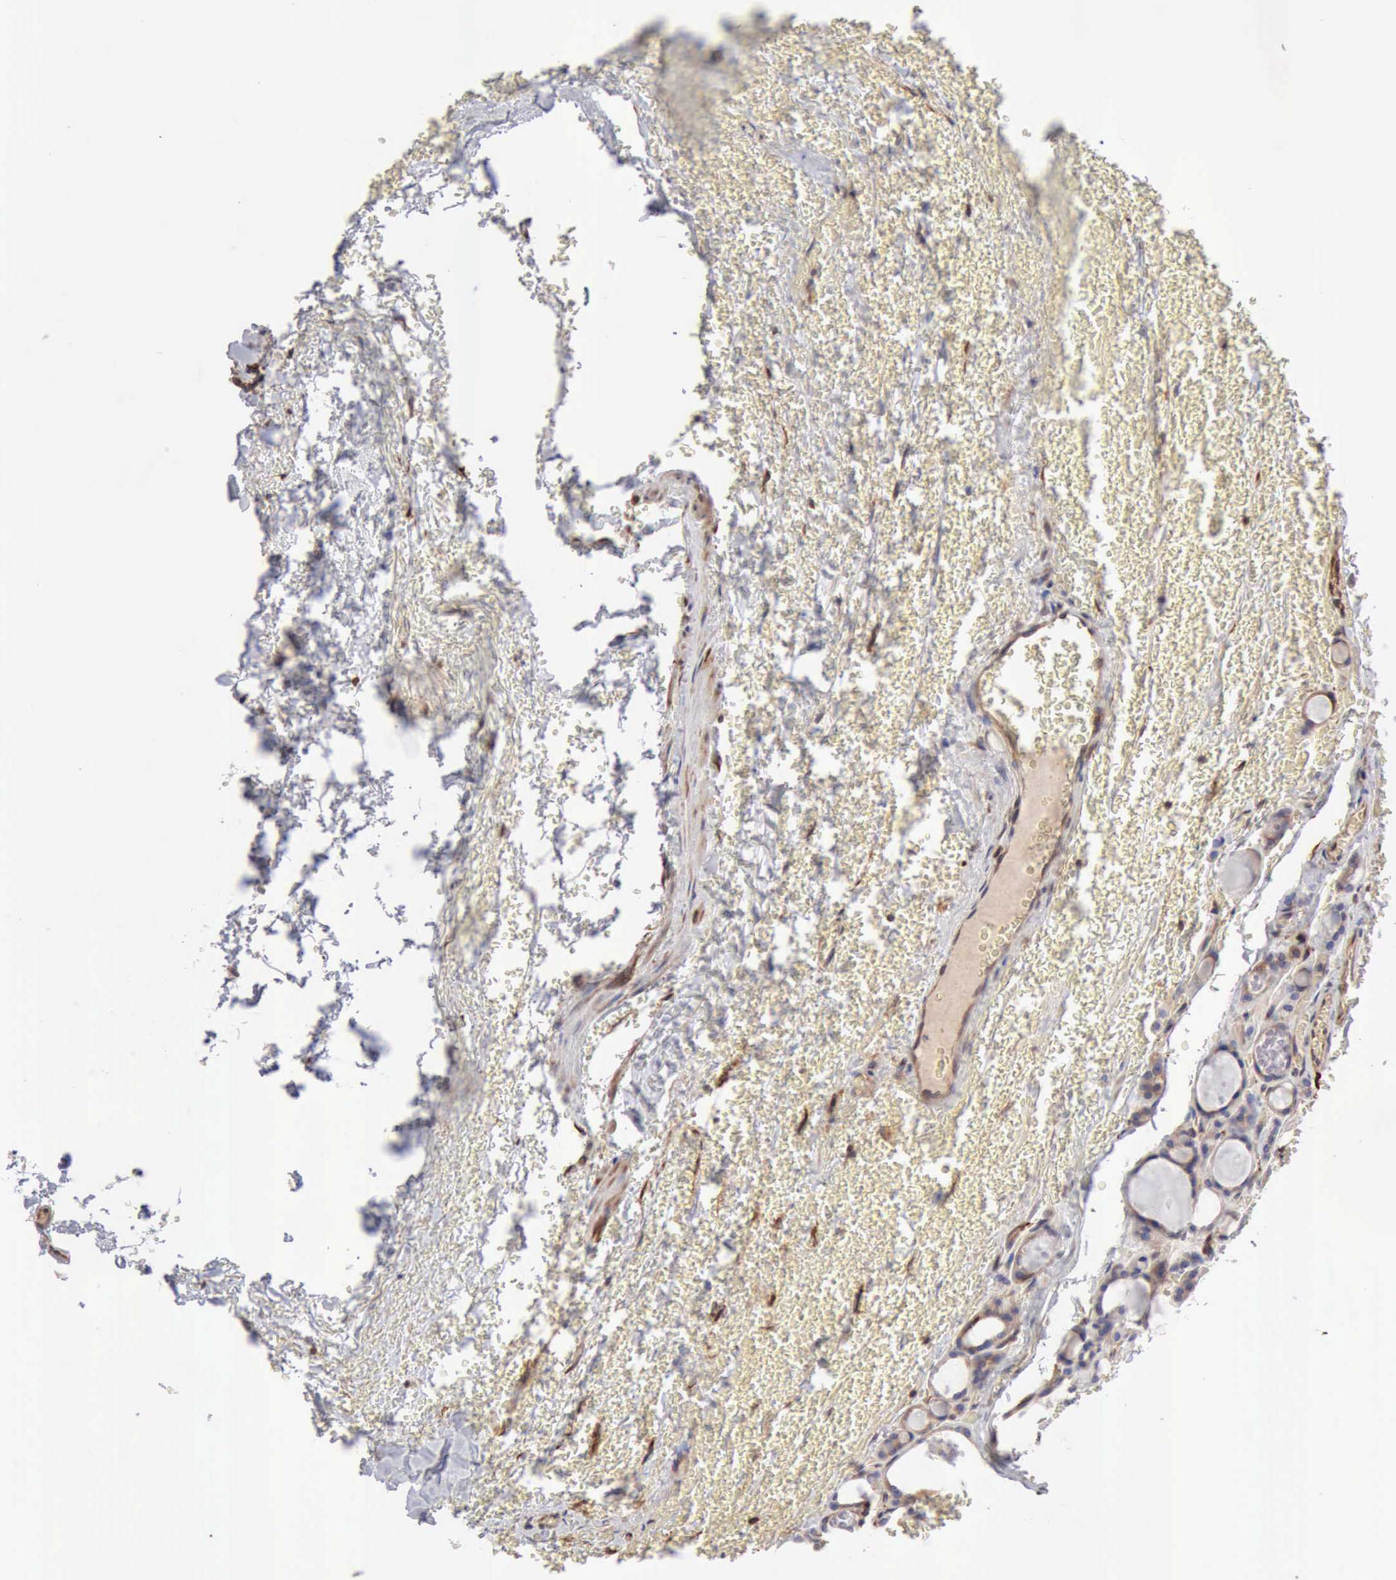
{"staining": {"intensity": "weak", "quantity": ">75%", "location": "cytoplasmic/membranous"}, "tissue": "thyroid cancer", "cell_type": "Tumor cells", "image_type": "cancer", "snomed": [{"axis": "morphology", "description": "Follicular adenoma carcinoma, NOS"}, {"axis": "topography", "description": "Thyroid gland"}], "caption": "High-magnification brightfield microscopy of thyroid cancer stained with DAB (3,3'-diaminobenzidine) (brown) and counterstained with hematoxylin (blue). tumor cells exhibit weak cytoplasmic/membranous expression is appreciated in about>75% of cells. (brown staining indicates protein expression, while blue staining denotes nuclei).", "gene": "APOL2", "patient": {"sex": "female", "age": 71}}